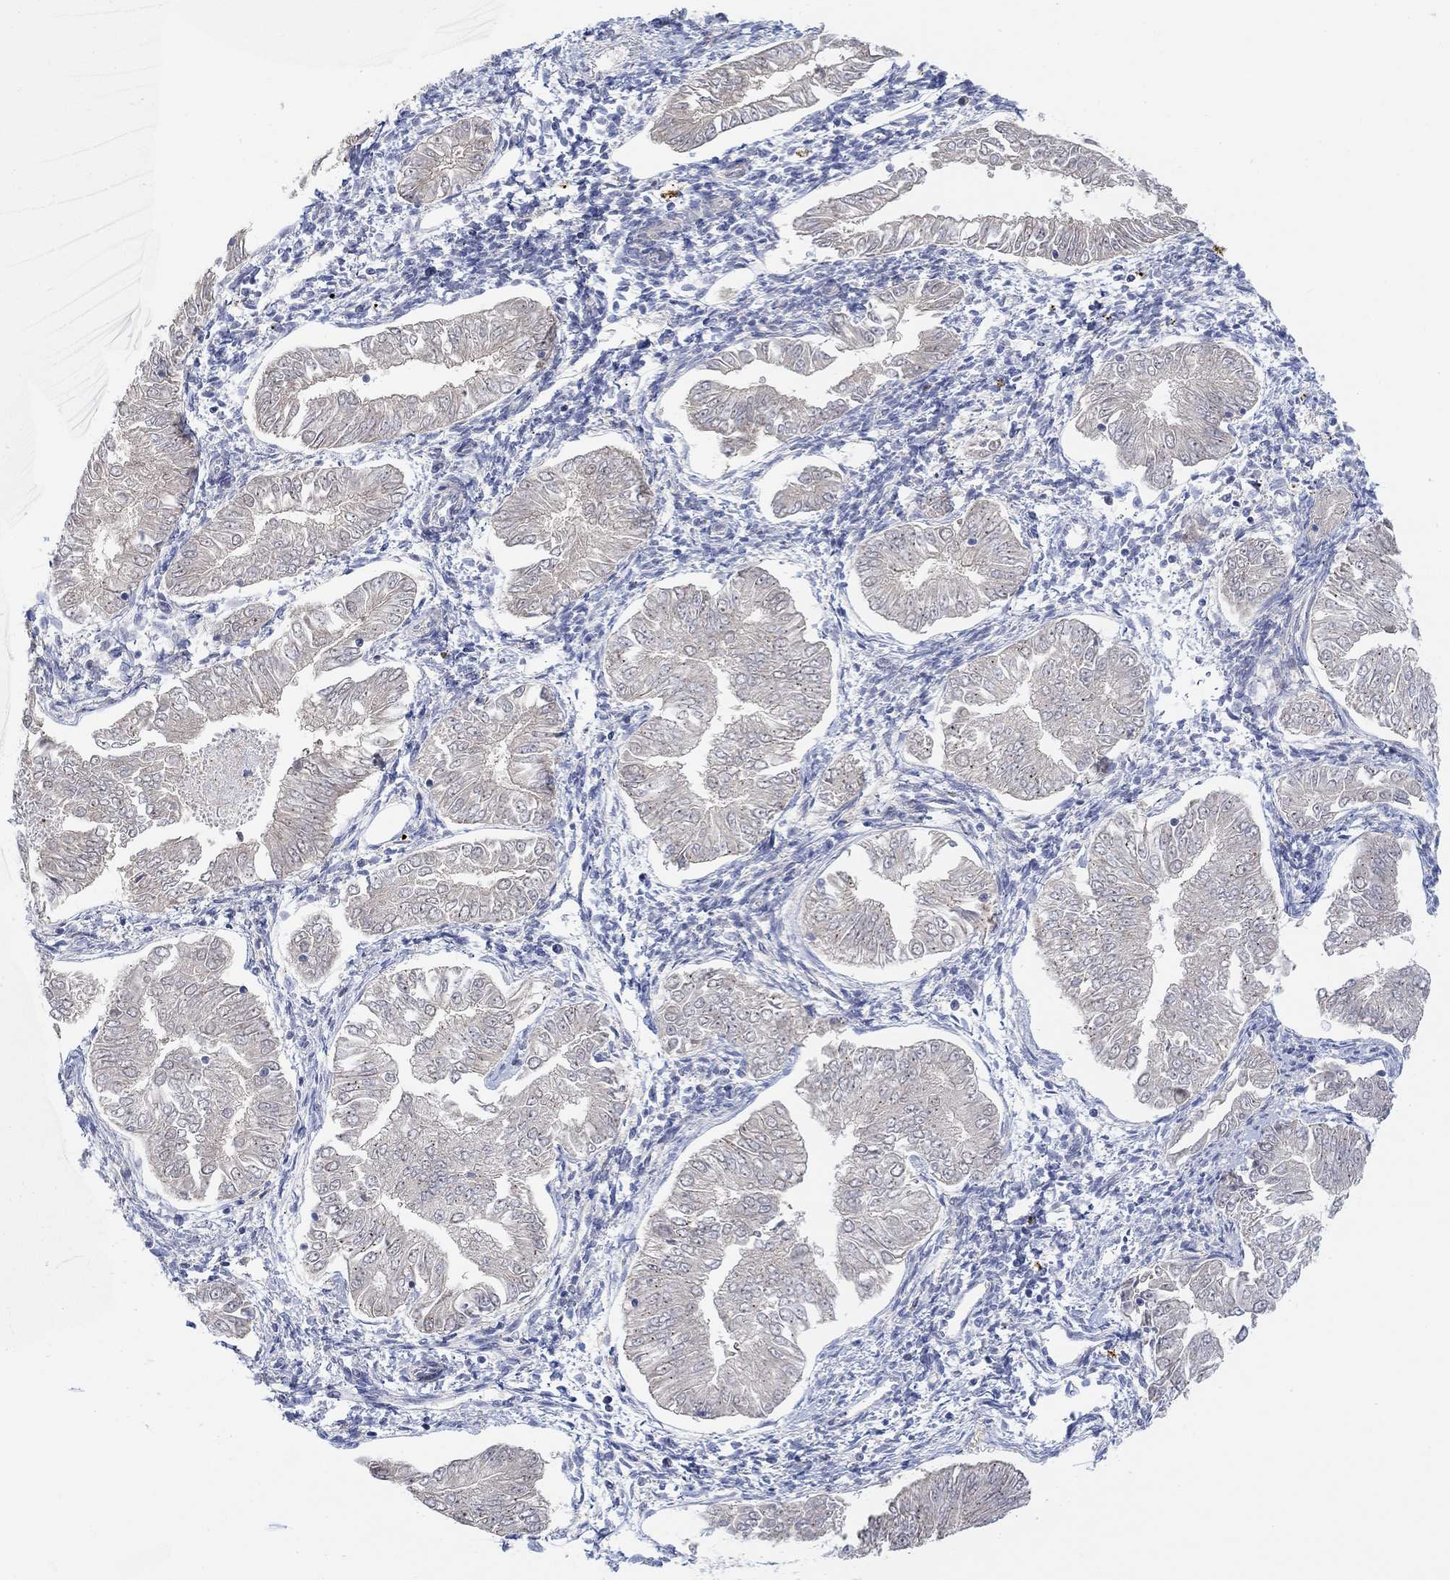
{"staining": {"intensity": "negative", "quantity": "none", "location": "none"}, "tissue": "endometrial cancer", "cell_type": "Tumor cells", "image_type": "cancer", "snomed": [{"axis": "morphology", "description": "Adenocarcinoma, NOS"}, {"axis": "topography", "description": "Endometrium"}], "caption": "Tumor cells show no significant protein expression in adenocarcinoma (endometrial).", "gene": "CNTF", "patient": {"sex": "female", "age": 53}}